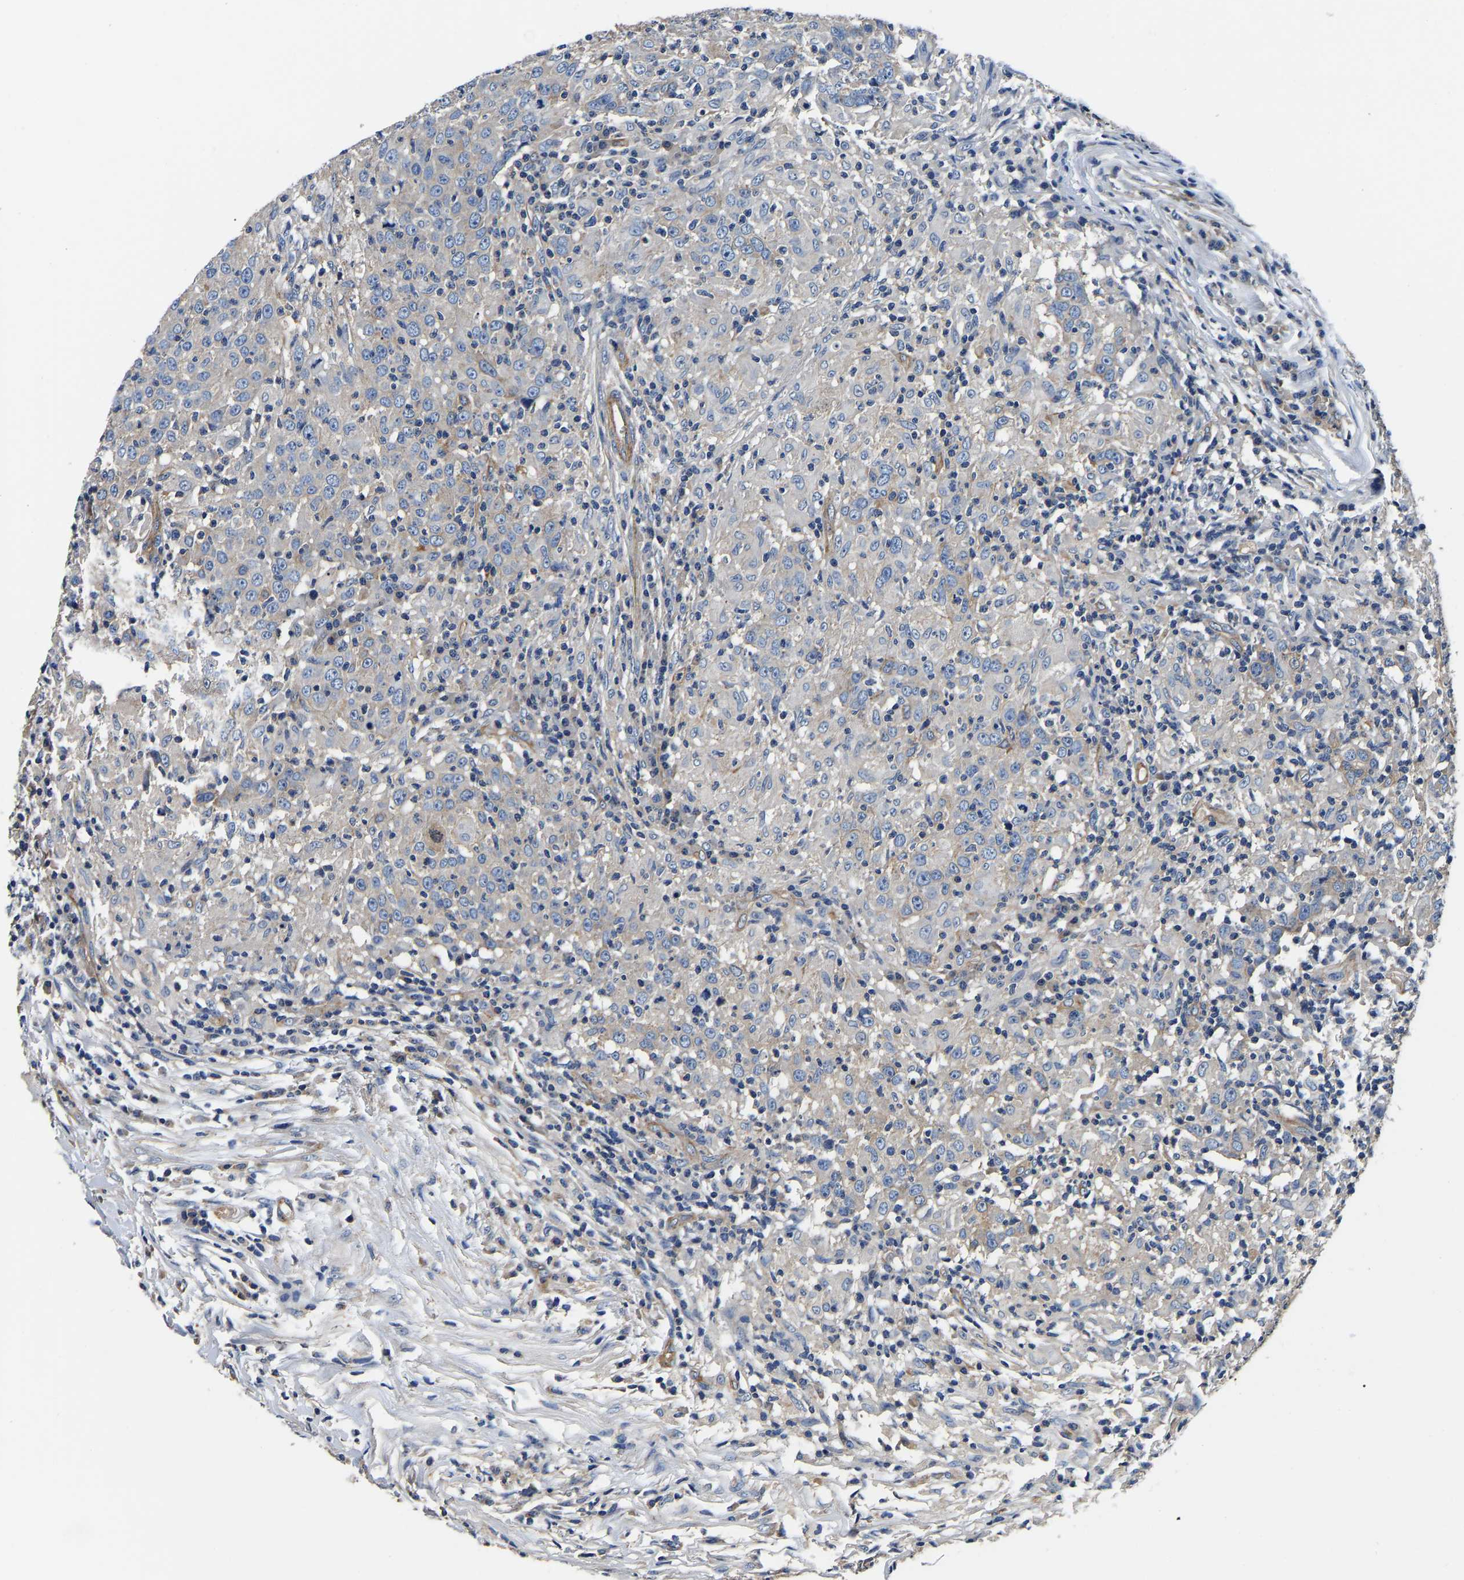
{"staining": {"intensity": "negative", "quantity": "none", "location": "none"}, "tissue": "head and neck cancer", "cell_type": "Tumor cells", "image_type": "cancer", "snomed": [{"axis": "morphology", "description": "Adenocarcinoma, NOS"}, {"axis": "topography", "description": "Salivary gland"}, {"axis": "topography", "description": "Head-Neck"}], "caption": "This is an IHC micrograph of head and neck adenocarcinoma. There is no staining in tumor cells.", "gene": "SH3GLB1", "patient": {"sex": "female", "age": 65}}